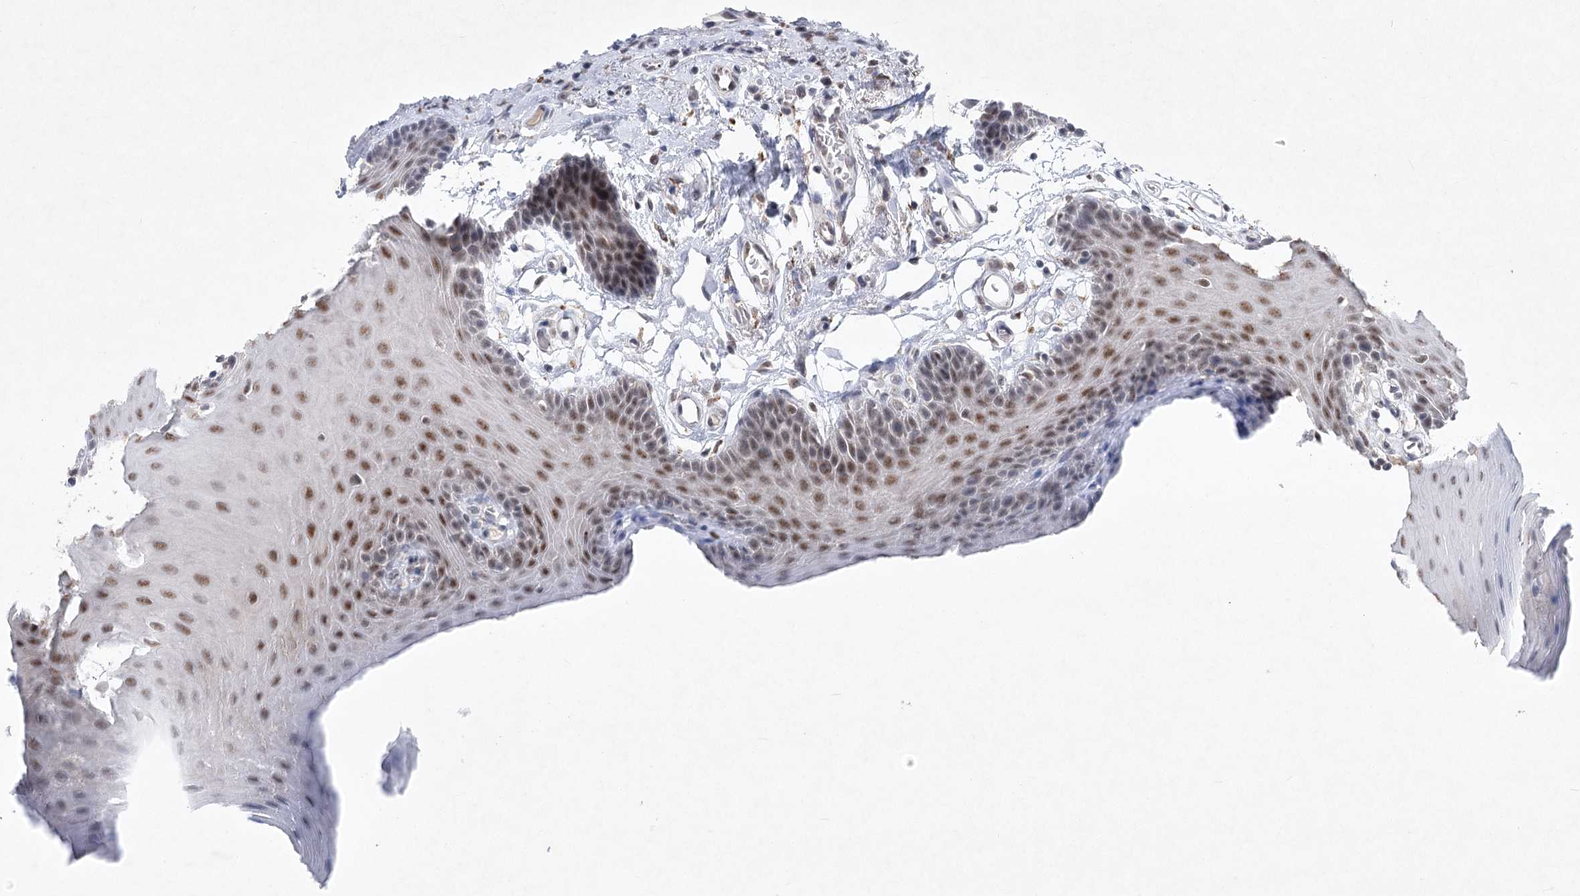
{"staining": {"intensity": "moderate", "quantity": "25%-75%", "location": "nuclear"}, "tissue": "oral mucosa", "cell_type": "Squamous epithelial cells", "image_type": "normal", "snomed": [{"axis": "morphology", "description": "Normal tissue, NOS"}, {"axis": "morphology", "description": "Squamous cell carcinoma, NOS"}, {"axis": "topography", "description": "Skeletal muscle"}, {"axis": "topography", "description": "Oral tissue"}, {"axis": "topography", "description": "Salivary gland"}, {"axis": "topography", "description": "Head-Neck"}], "caption": "Immunohistochemistry photomicrograph of normal human oral mucosa stained for a protein (brown), which demonstrates medium levels of moderate nuclear expression in about 25%-75% of squamous epithelial cells.", "gene": "ENSG00000275740", "patient": {"sex": "male", "age": 54}}